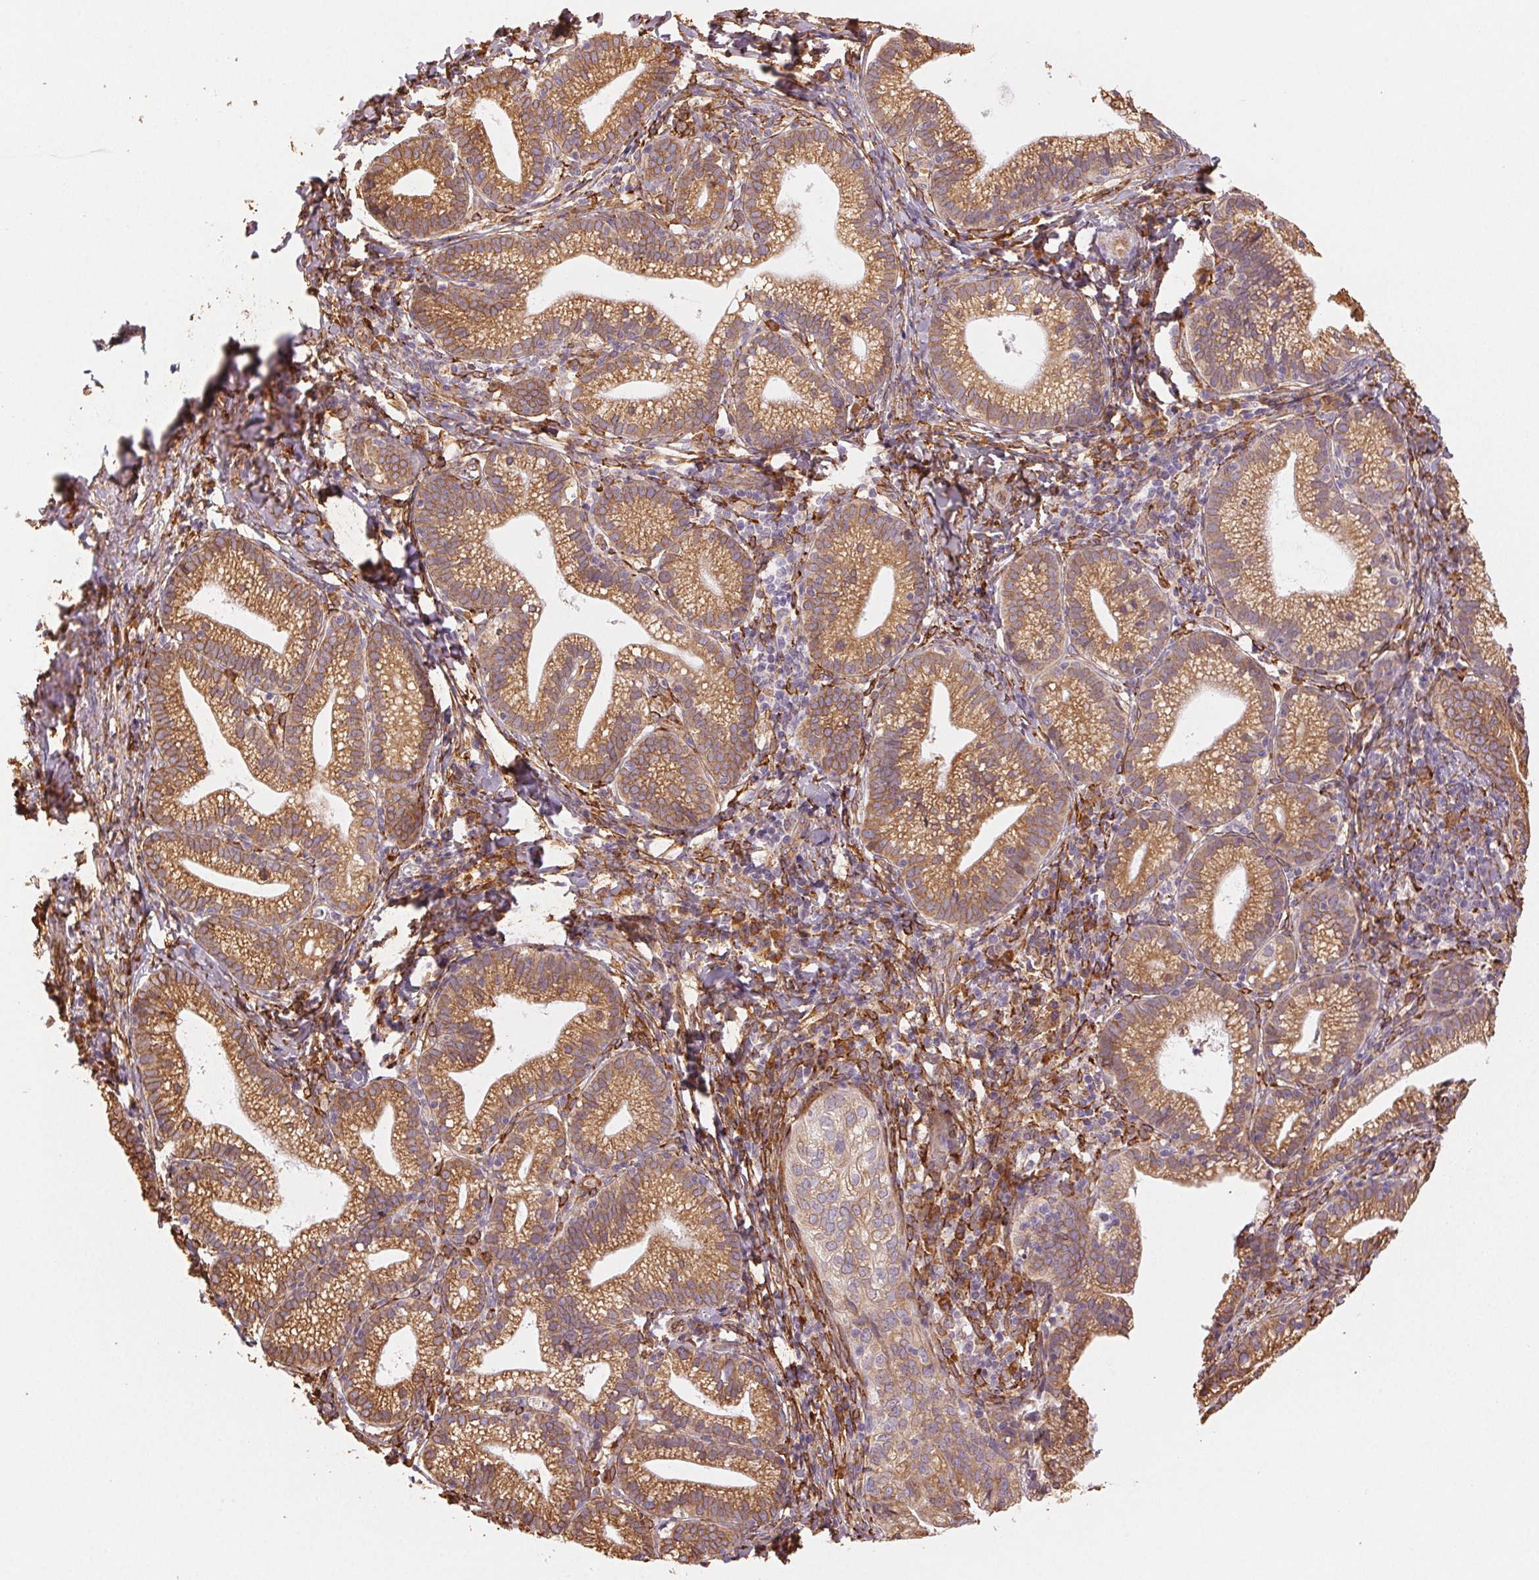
{"staining": {"intensity": "moderate", "quantity": ">75%", "location": "cytoplasmic/membranous"}, "tissue": "cervical cancer", "cell_type": "Tumor cells", "image_type": "cancer", "snomed": [{"axis": "morphology", "description": "Normal tissue, NOS"}, {"axis": "morphology", "description": "Adenocarcinoma, NOS"}, {"axis": "topography", "description": "Cervix"}], "caption": "A medium amount of moderate cytoplasmic/membranous staining is seen in about >75% of tumor cells in cervical adenocarcinoma tissue.", "gene": "RCN3", "patient": {"sex": "female", "age": 44}}